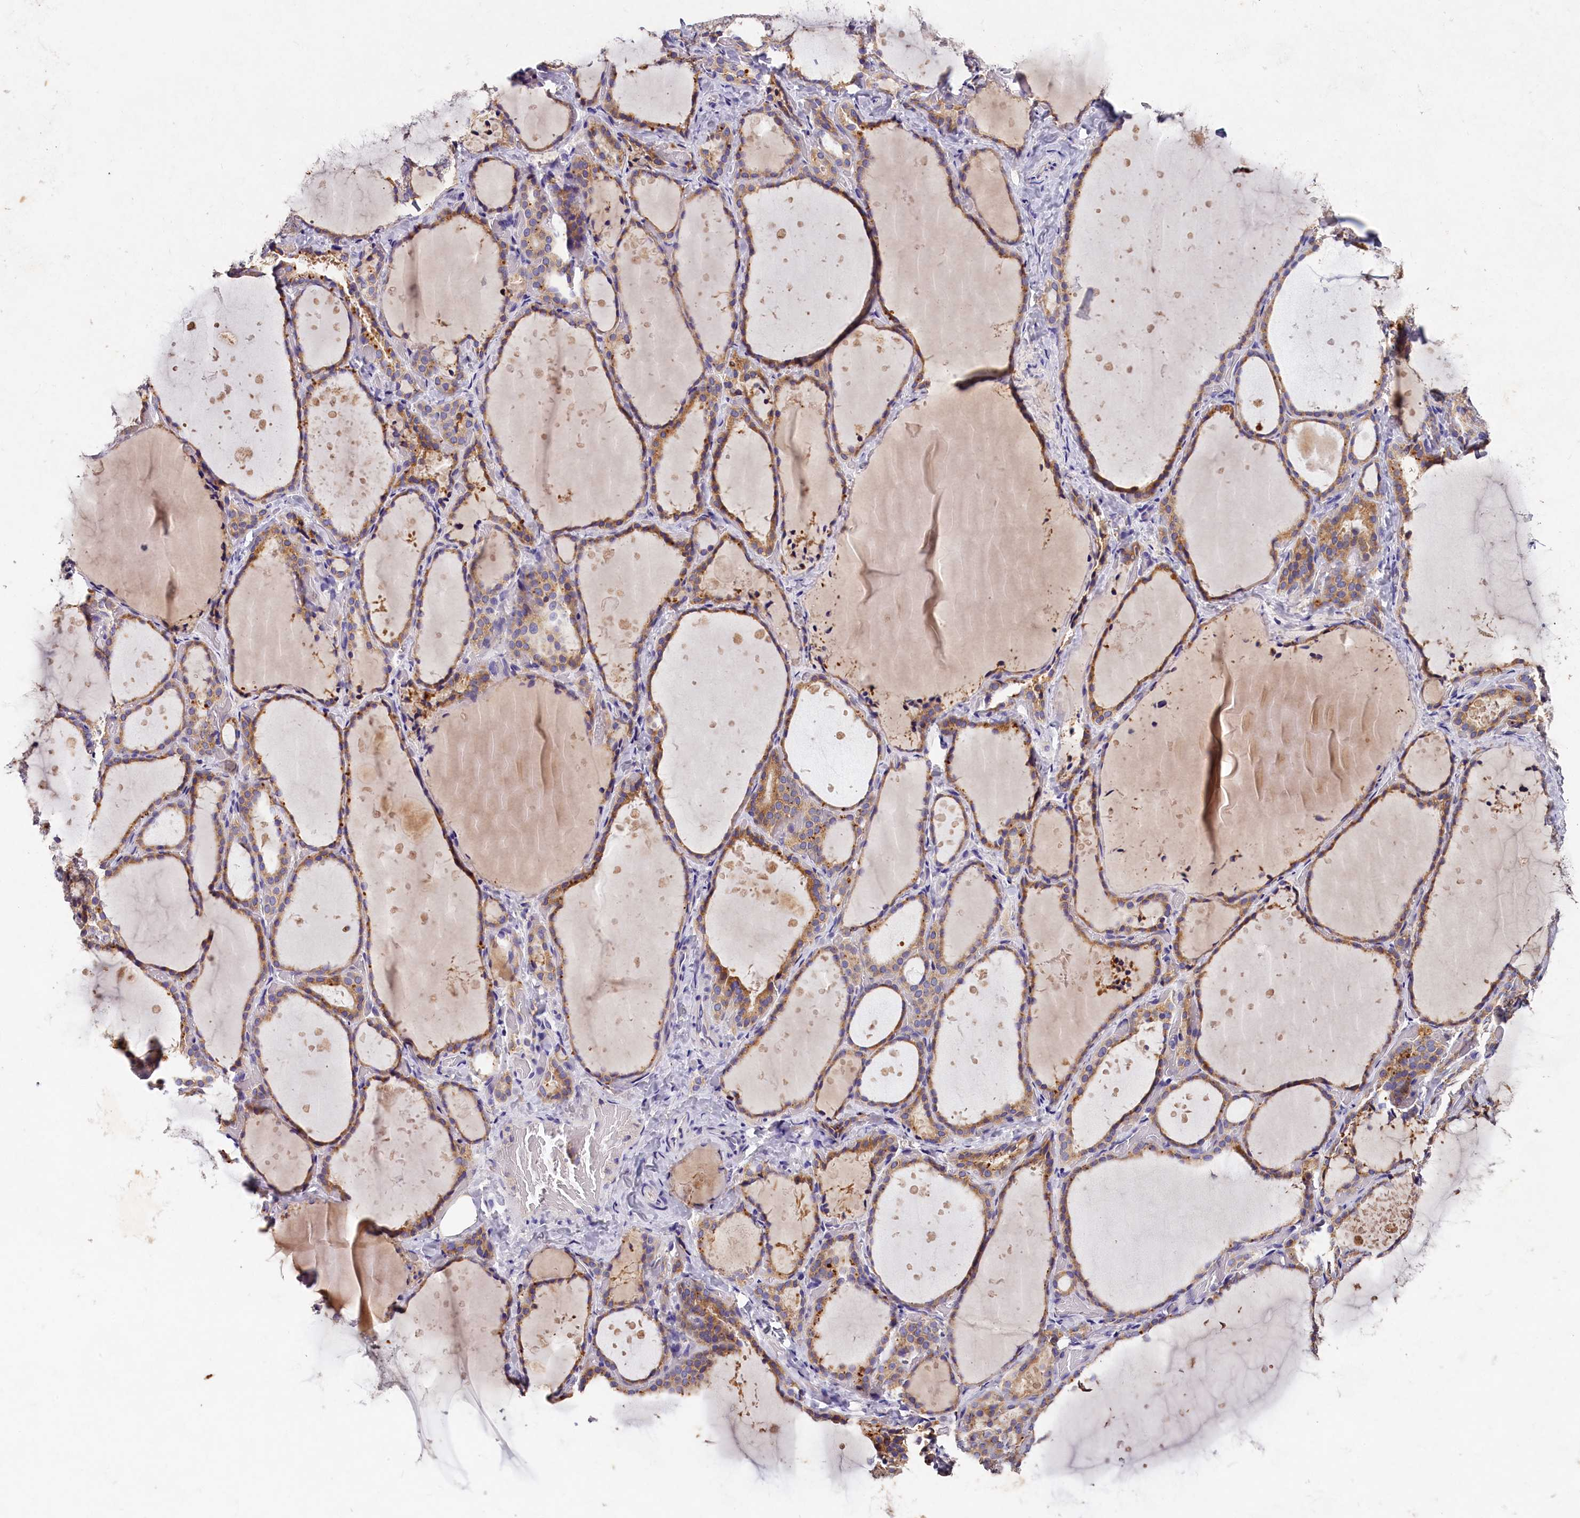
{"staining": {"intensity": "moderate", "quantity": "25%-75%", "location": "cytoplasmic/membranous"}, "tissue": "thyroid gland", "cell_type": "Glandular cells", "image_type": "normal", "snomed": [{"axis": "morphology", "description": "Normal tissue, NOS"}, {"axis": "topography", "description": "Thyroid gland"}], "caption": "Brown immunohistochemical staining in benign thyroid gland displays moderate cytoplasmic/membranous positivity in approximately 25%-75% of glandular cells.", "gene": "ST7L", "patient": {"sex": "female", "age": 44}}